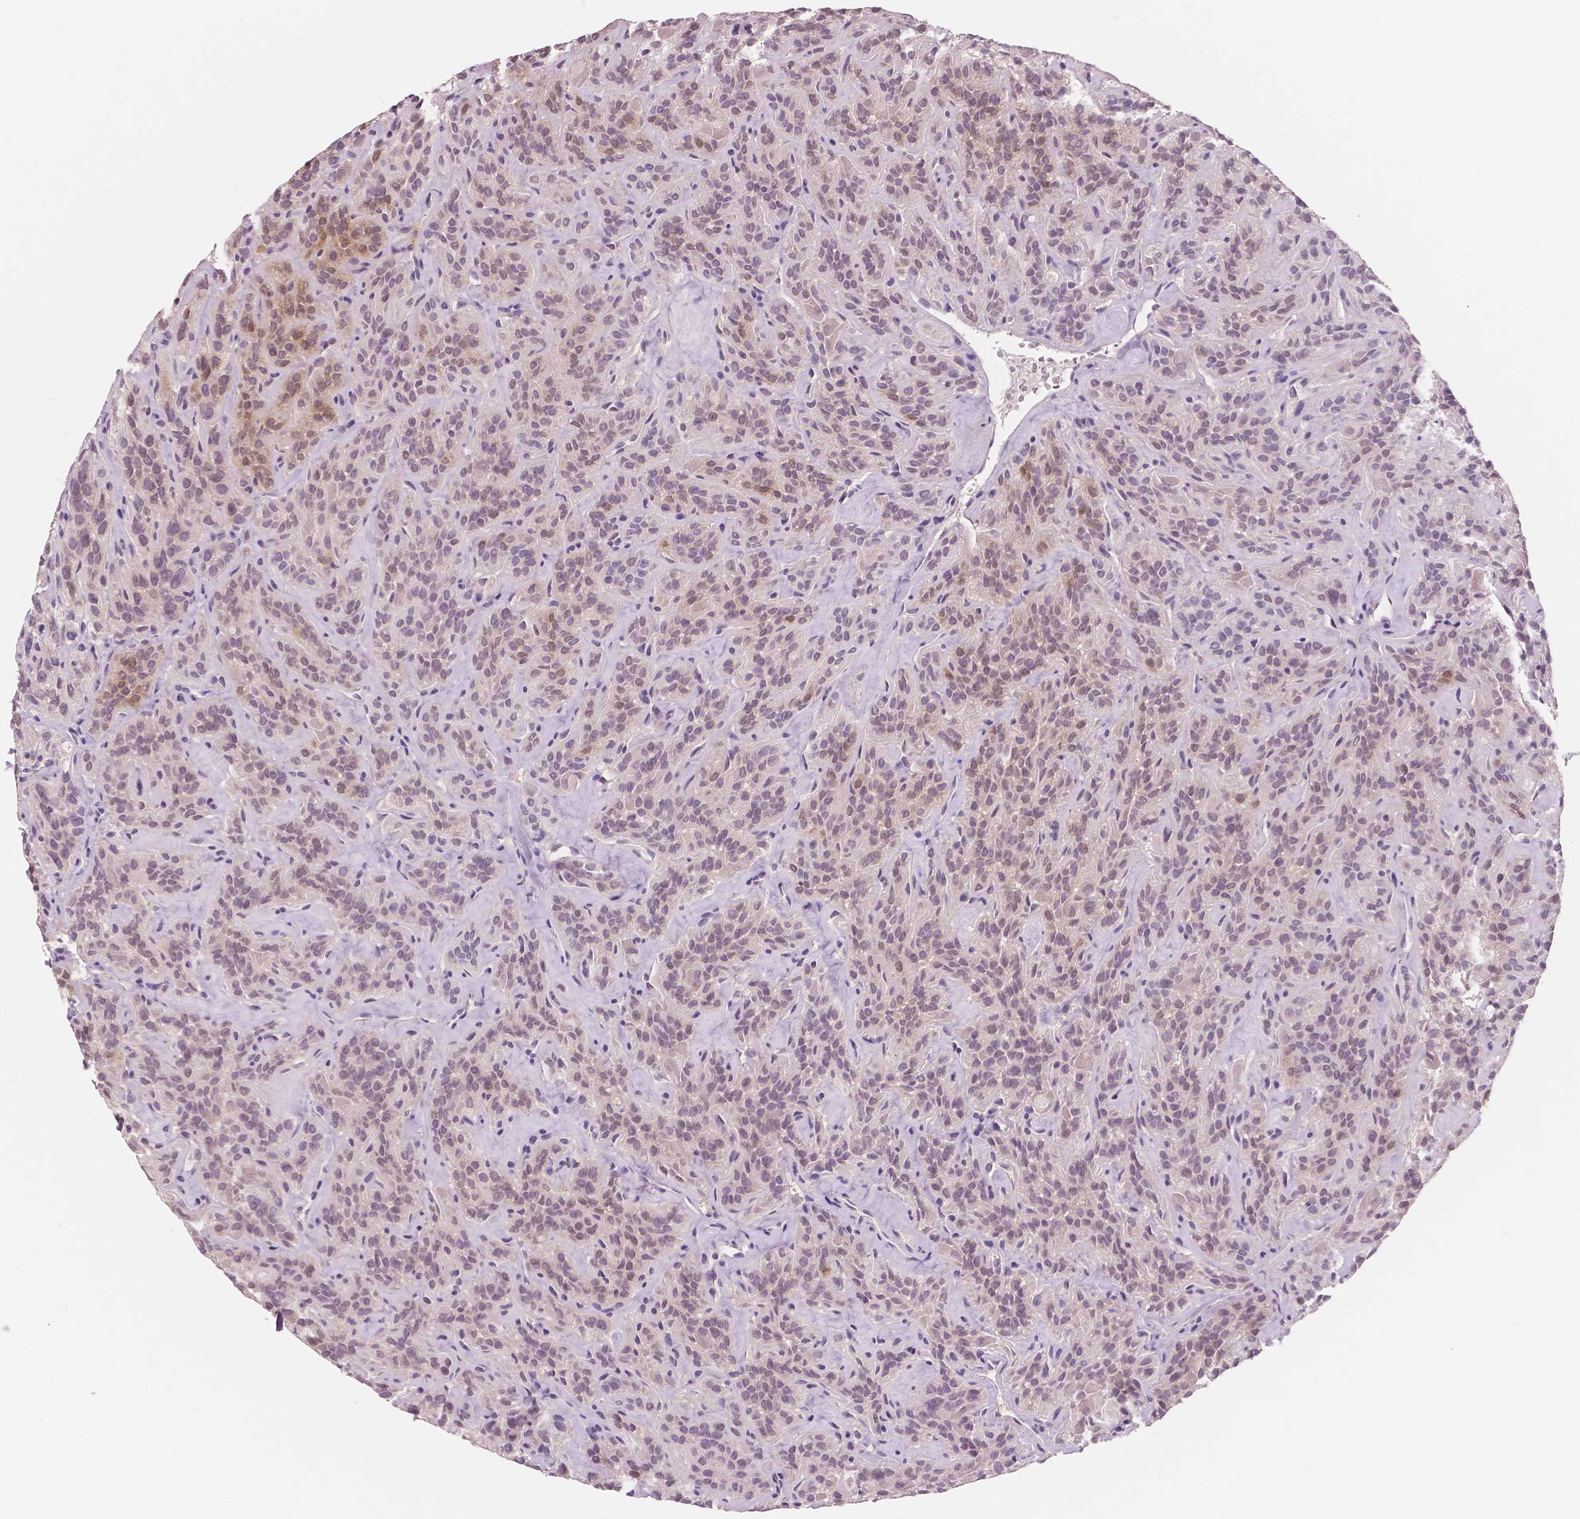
{"staining": {"intensity": "moderate", "quantity": "<25%", "location": "nuclear"}, "tissue": "thyroid cancer", "cell_type": "Tumor cells", "image_type": "cancer", "snomed": [{"axis": "morphology", "description": "Papillary adenocarcinoma, NOS"}, {"axis": "topography", "description": "Thyroid gland"}], "caption": "Protein staining by IHC shows moderate nuclear positivity in approximately <25% of tumor cells in thyroid cancer.", "gene": "NECAB1", "patient": {"sex": "female", "age": 45}}